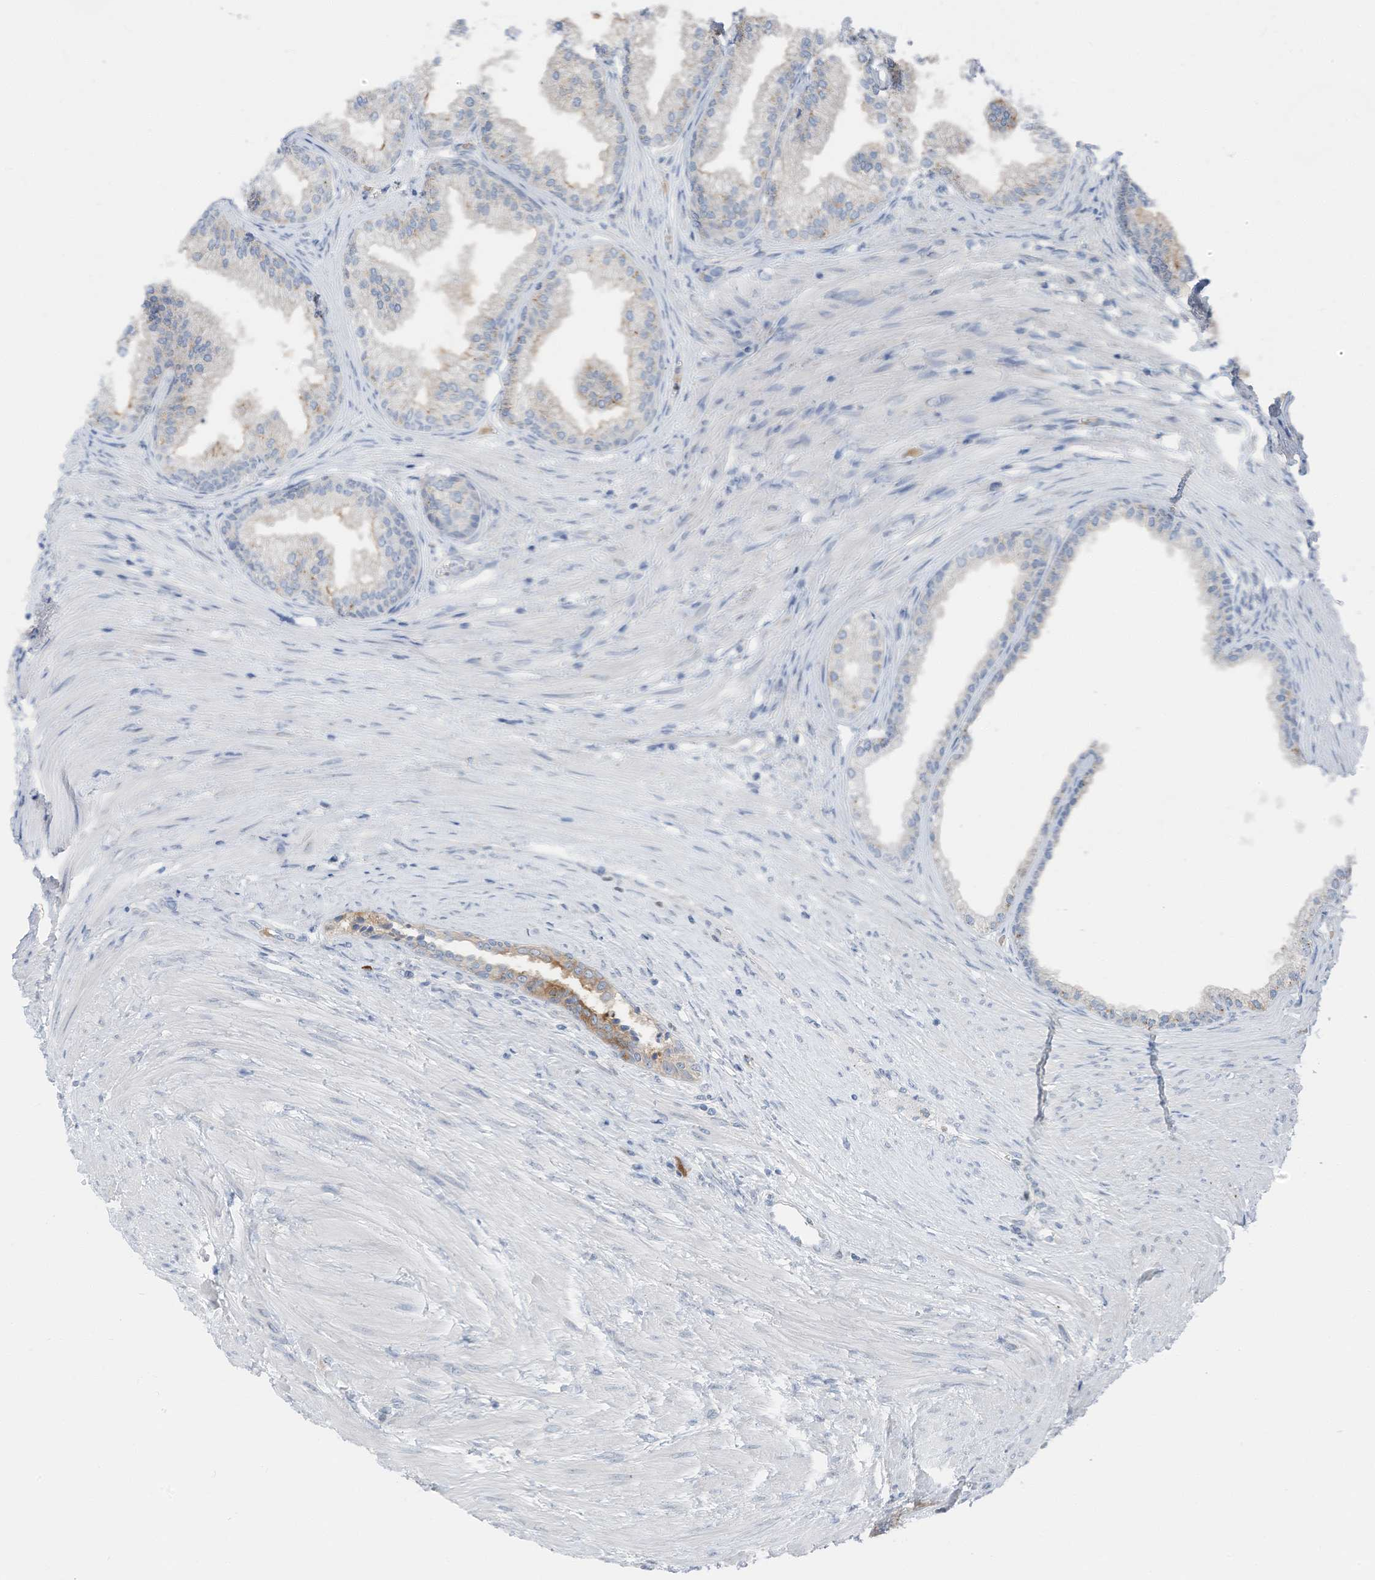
{"staining": {"intensity": "weak", "quantity": "<25%", "location": "cytoplasmic/membranous"}, "tissue": "prostate", "cell_type": "Glandular cells", "image_type": "normal", "snomed": [{"axis": "morphology", "description": "Normal tissue, NOS"}, {"axis": "topography", "description": "Prostate"}], "caption": "Immunohistochemistry of unremarkable prostate reveals no staining in glandular cells. Brightfield microscopy of IHC stained with DAB (brown) and hematoxylin (blue), captured at high magnification.", "gene": "CHMP2B", "patient": {"sex": "male", "age": 76}}